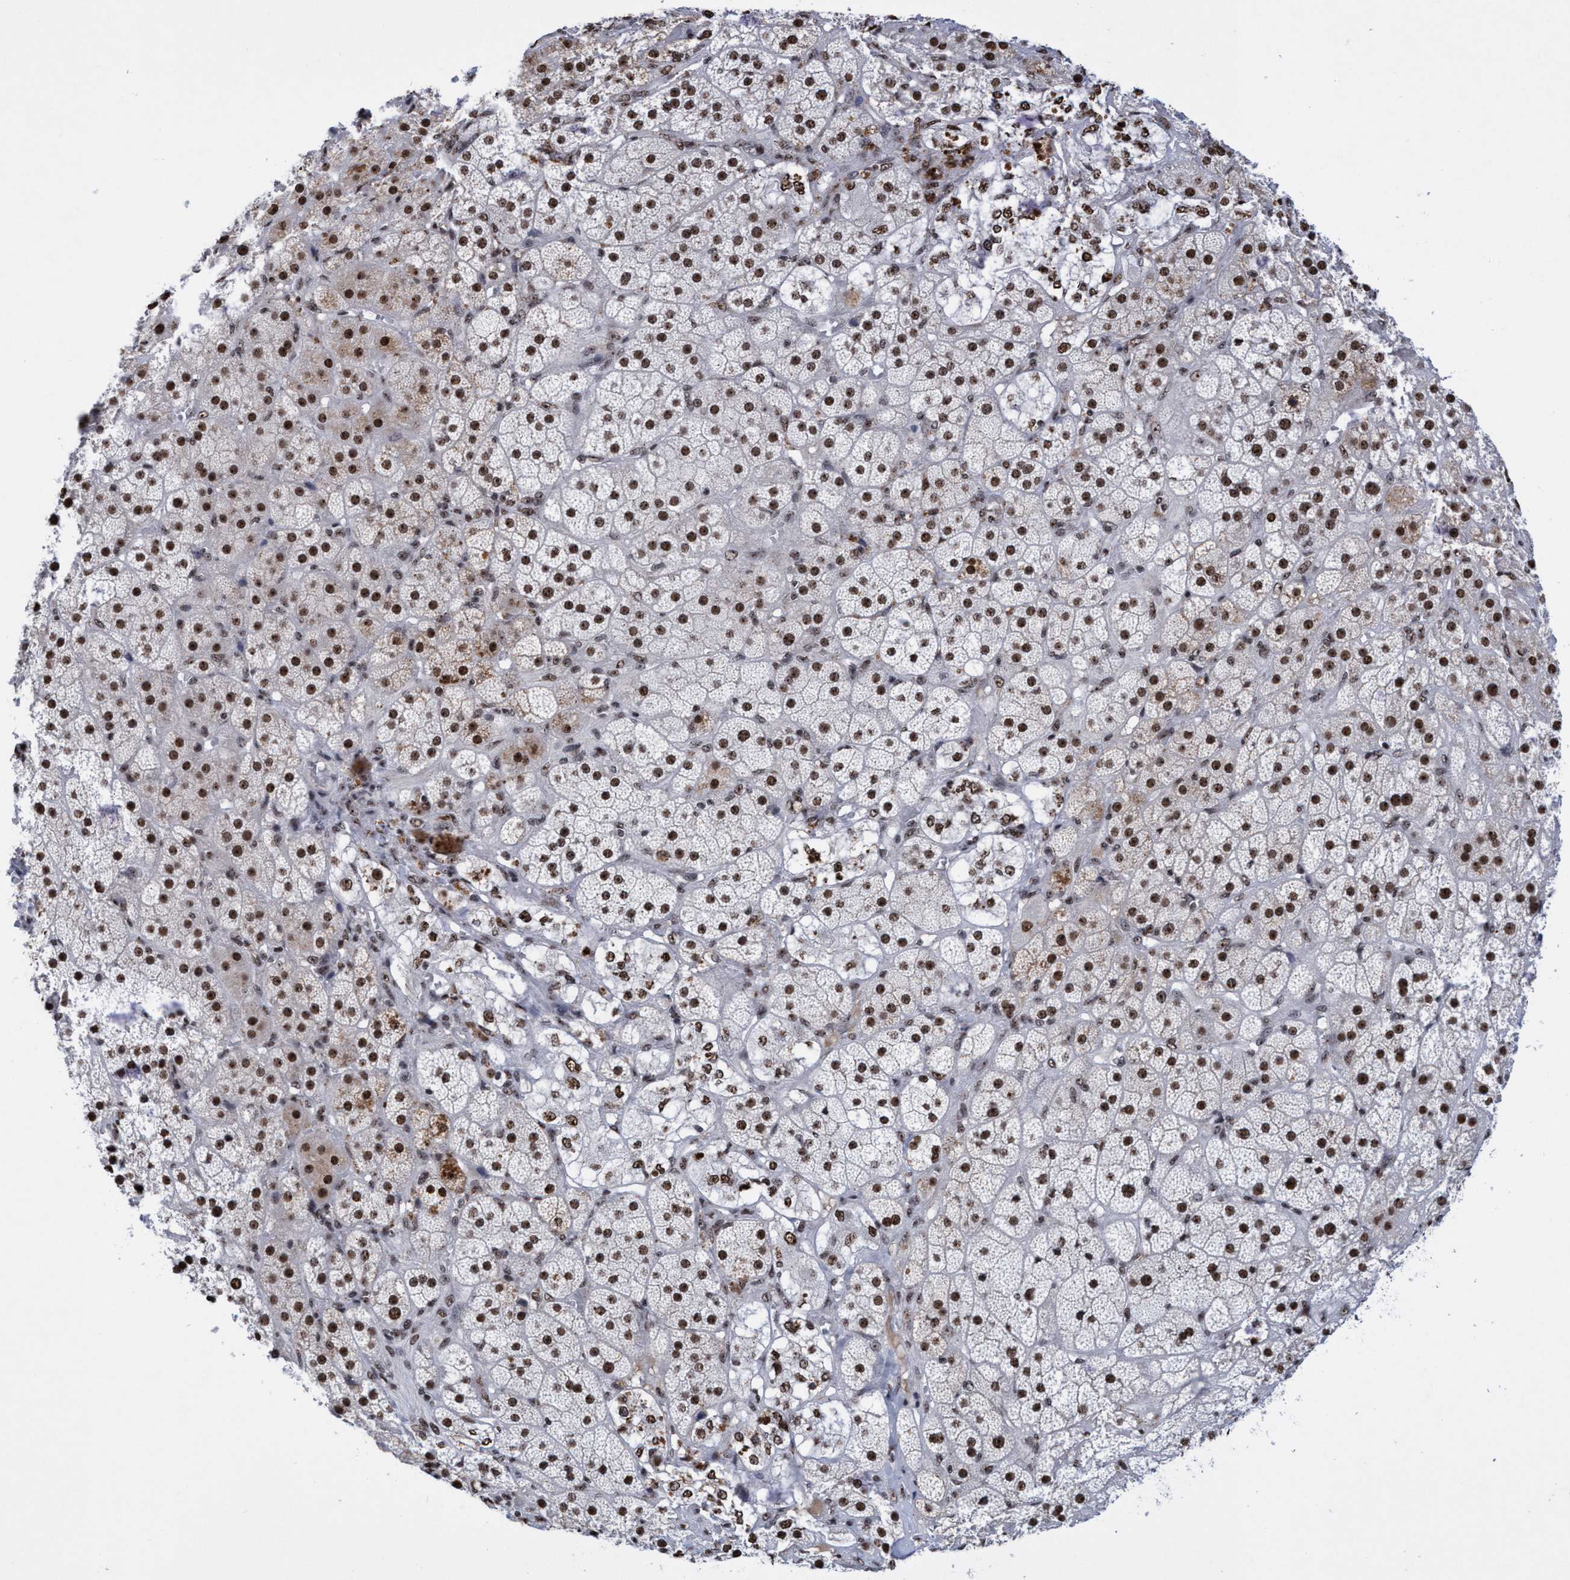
{"staining": {"intensity": "strong", "quantity": ">75%", "location": "nuclear"}, "tissue": "adrenal gland", "cell_type": "Glandular cells", "image_type": "normal", "snomed": [{"axis": "morphology", "description": "Normal tissue, NOS"}, {"axis": "topography", "description": "Adrenal gland"}], "caption": "Glandular cells exhibit high levels of strong nuclear expression in approximately >75% of cells in benign adrenal gland.", "gene": "EFCAB10", "patient": {"sex": "male", "age": 57}}